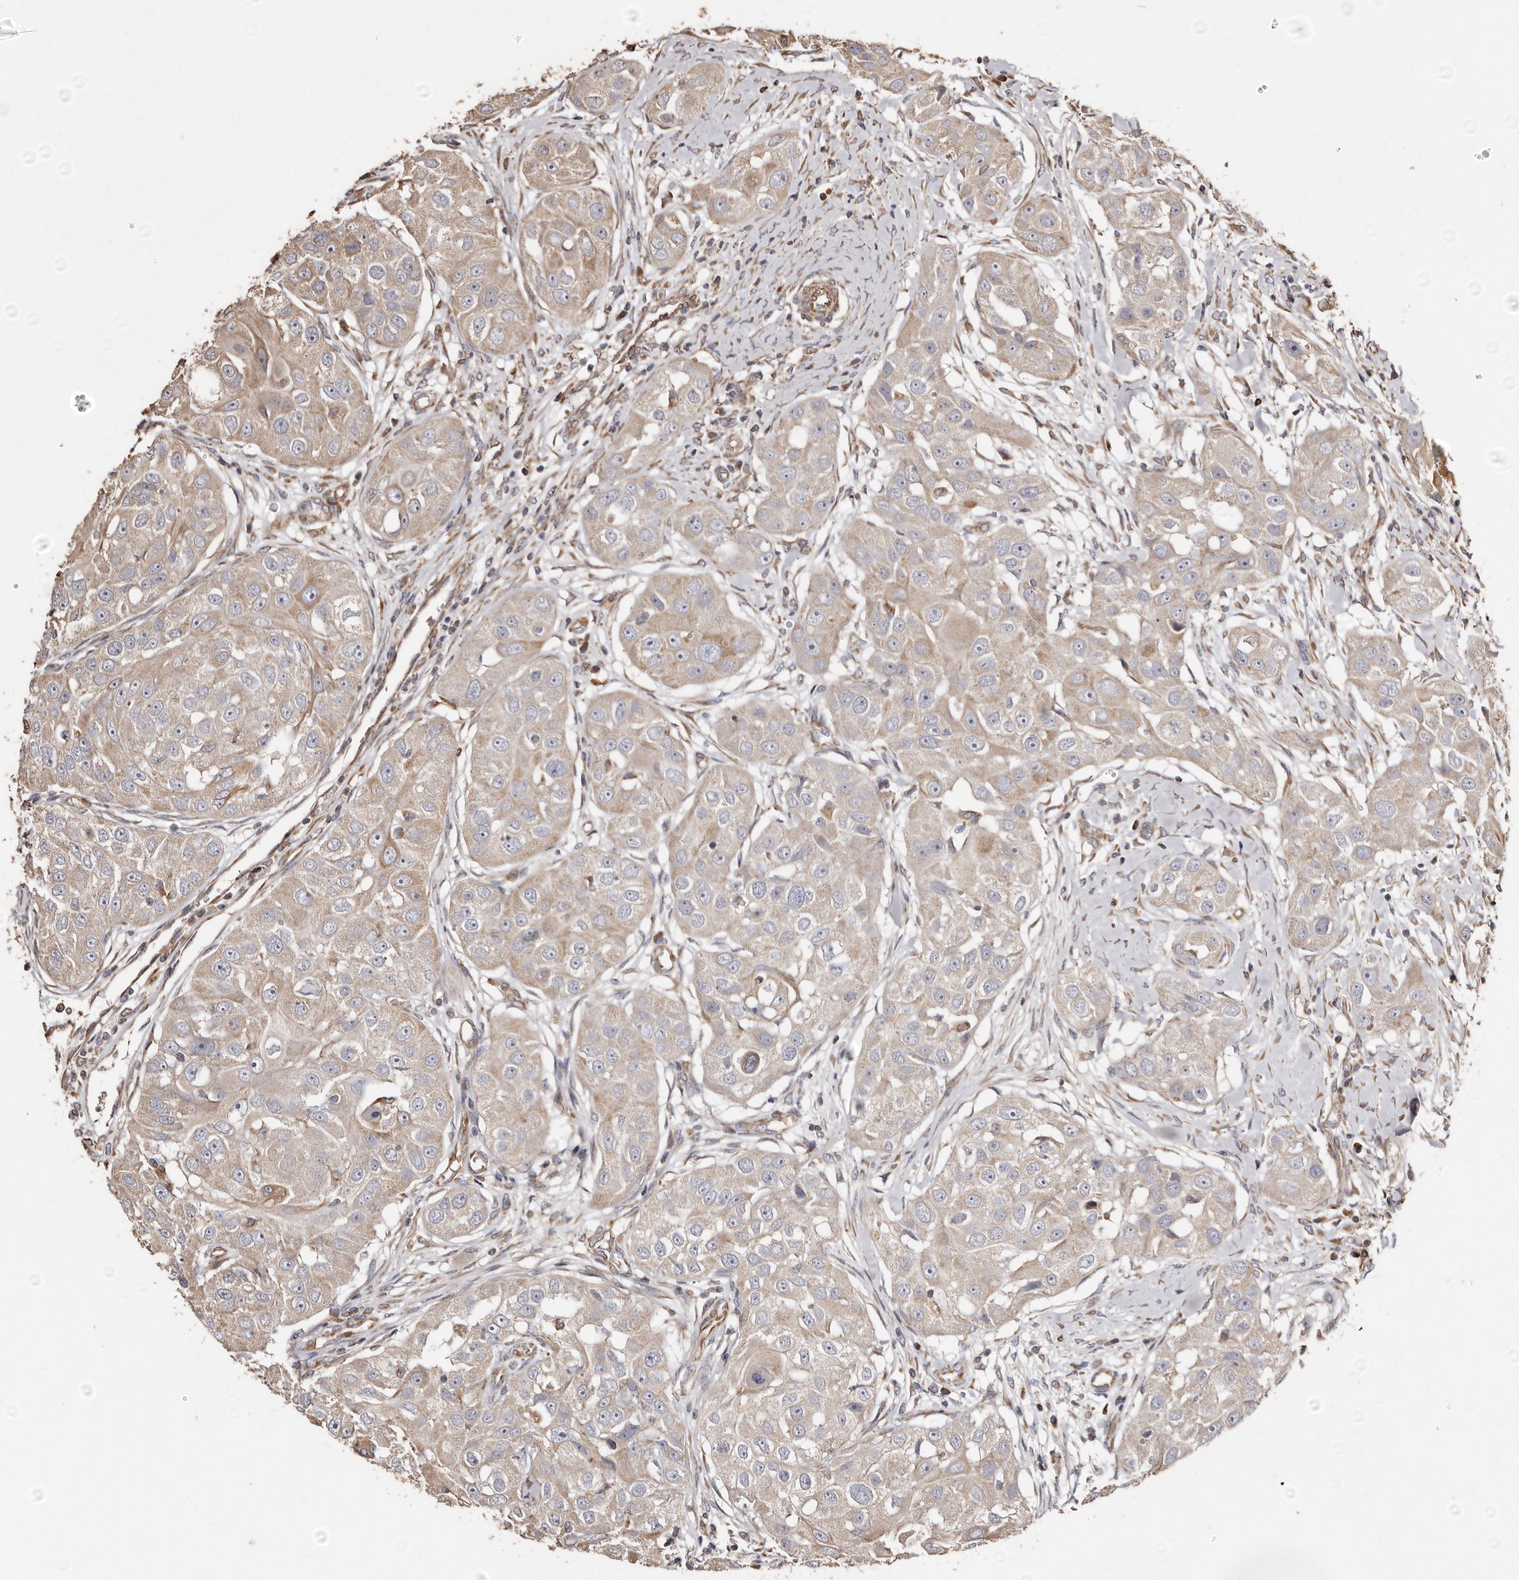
{"staining": {"intensity": "weak", "quantity": ">75%", "location": "cytoplasmic/membranous"}, "tissue": "head and neck cancer", "cell_type": "Tumor cells", "image_type": "cancer", "snomed": [{"axis": "morphology", "description": "Normal tissue, NOS"}, {"axis": "morphology", "description": "Squamous cell carcinoma, NOS"}, {"axis": "topography", "description": "Skeletal muscle"}, {"axis": "topography", "description": "Head-Neck"}], "caption": "Human squamous cell carcinoma (head and neck) stained with a protein marker exhibits weak staining in tumor cells.", "gene": "MACC1", "patient": {"sex": "male", "age": 51}}